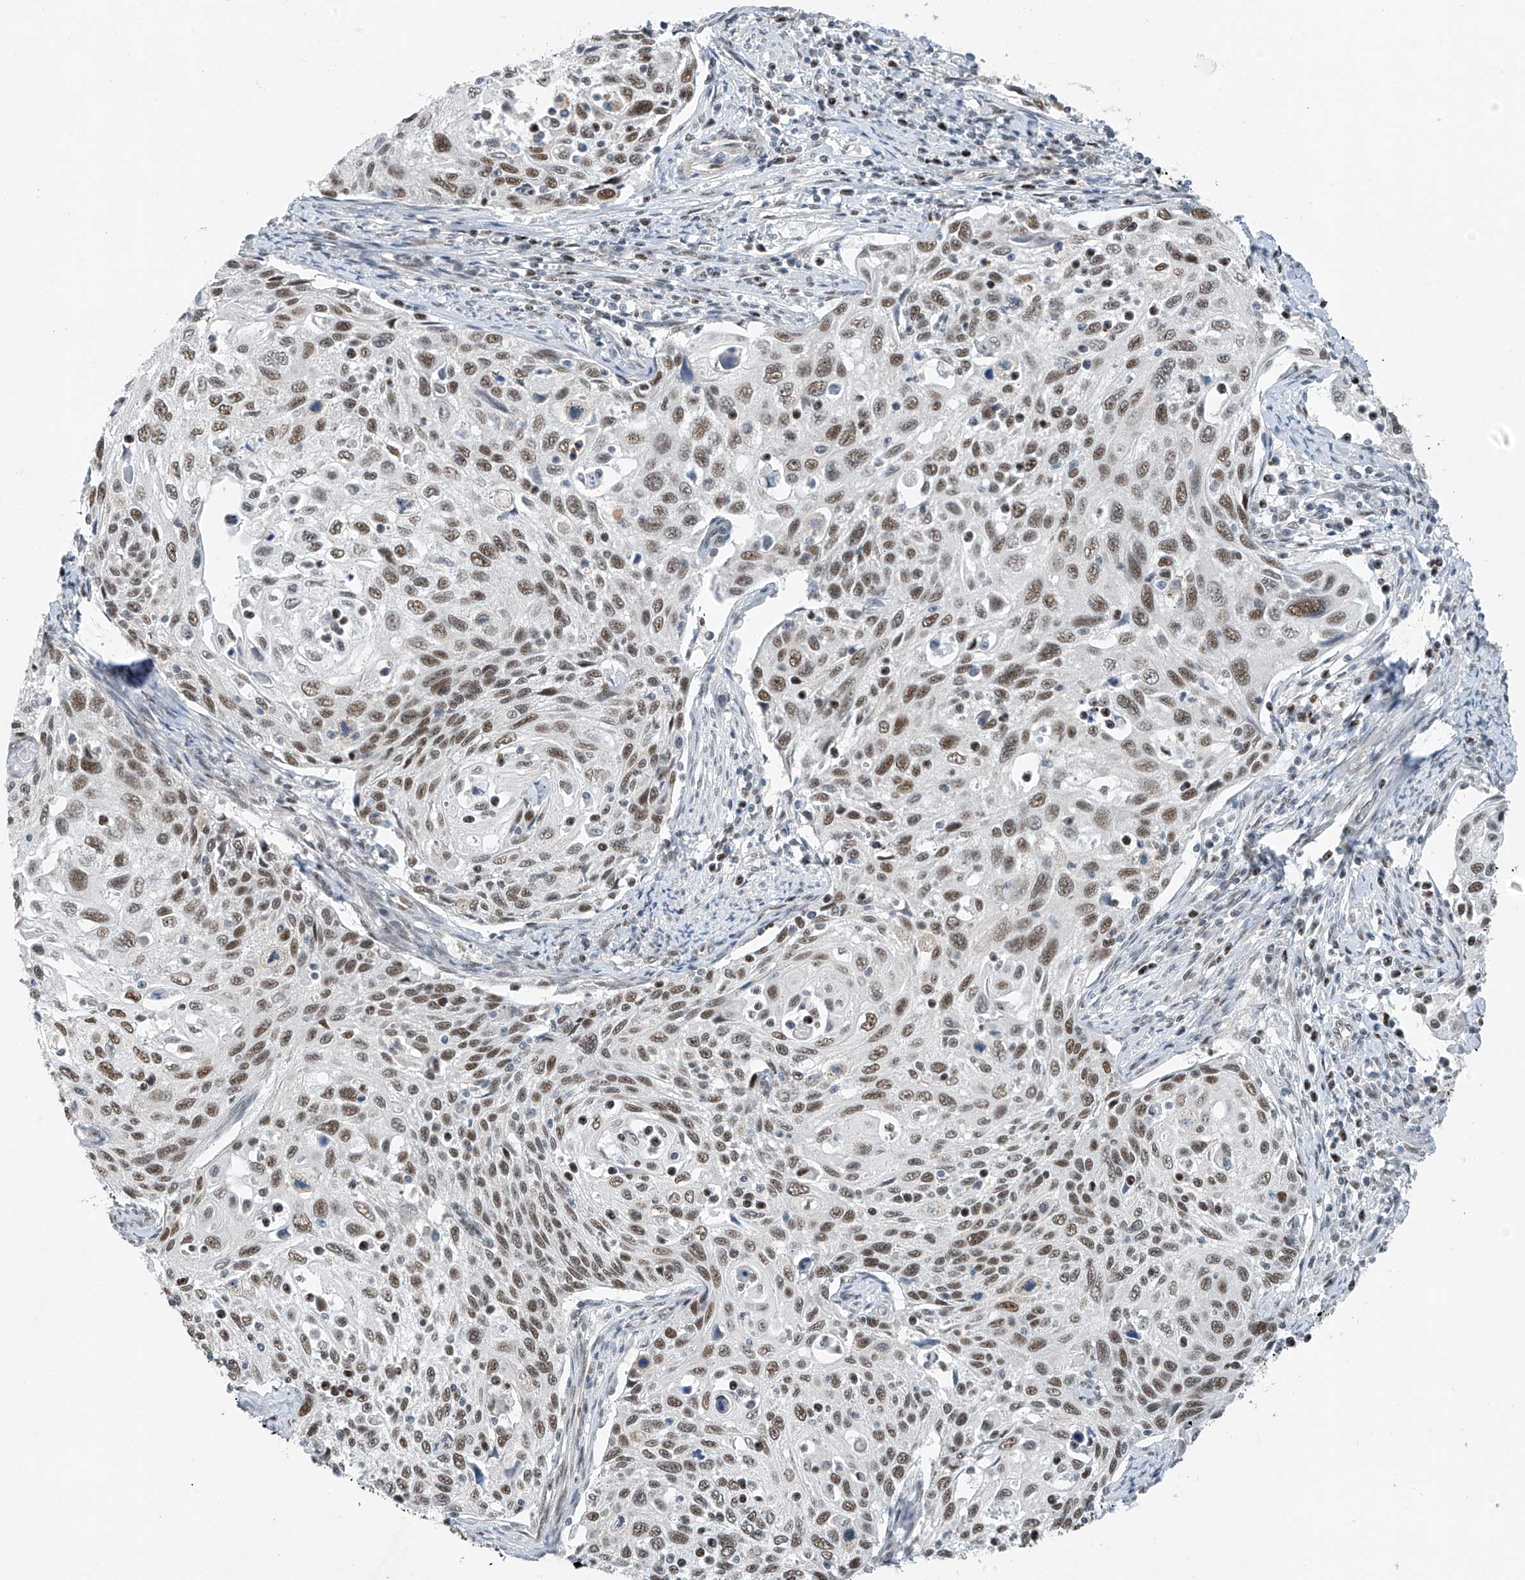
{"staining": {"intensity": "moderate", "quantity": ">75%", "location": "nuclear"}, "tissue": "cervical cancer", "cell_type": "Tumor cells", "image_type": "cancer", "snomed": [{"axis": "morphology", "description": "Squamous cell carcinoma, NOS"}, {"axis": "topography", "description": "Cervix"}], "caption": "Immunohistochemistry (IHC) (DAB (3,3'-diaminobenzidine)) staining of human cervical squamous cell carcinoma reveals moderate nuclear protein expression in about >75% of tumor cells.", "gene": "TAF8", "patient": {"sex": "female", "age": 70}}